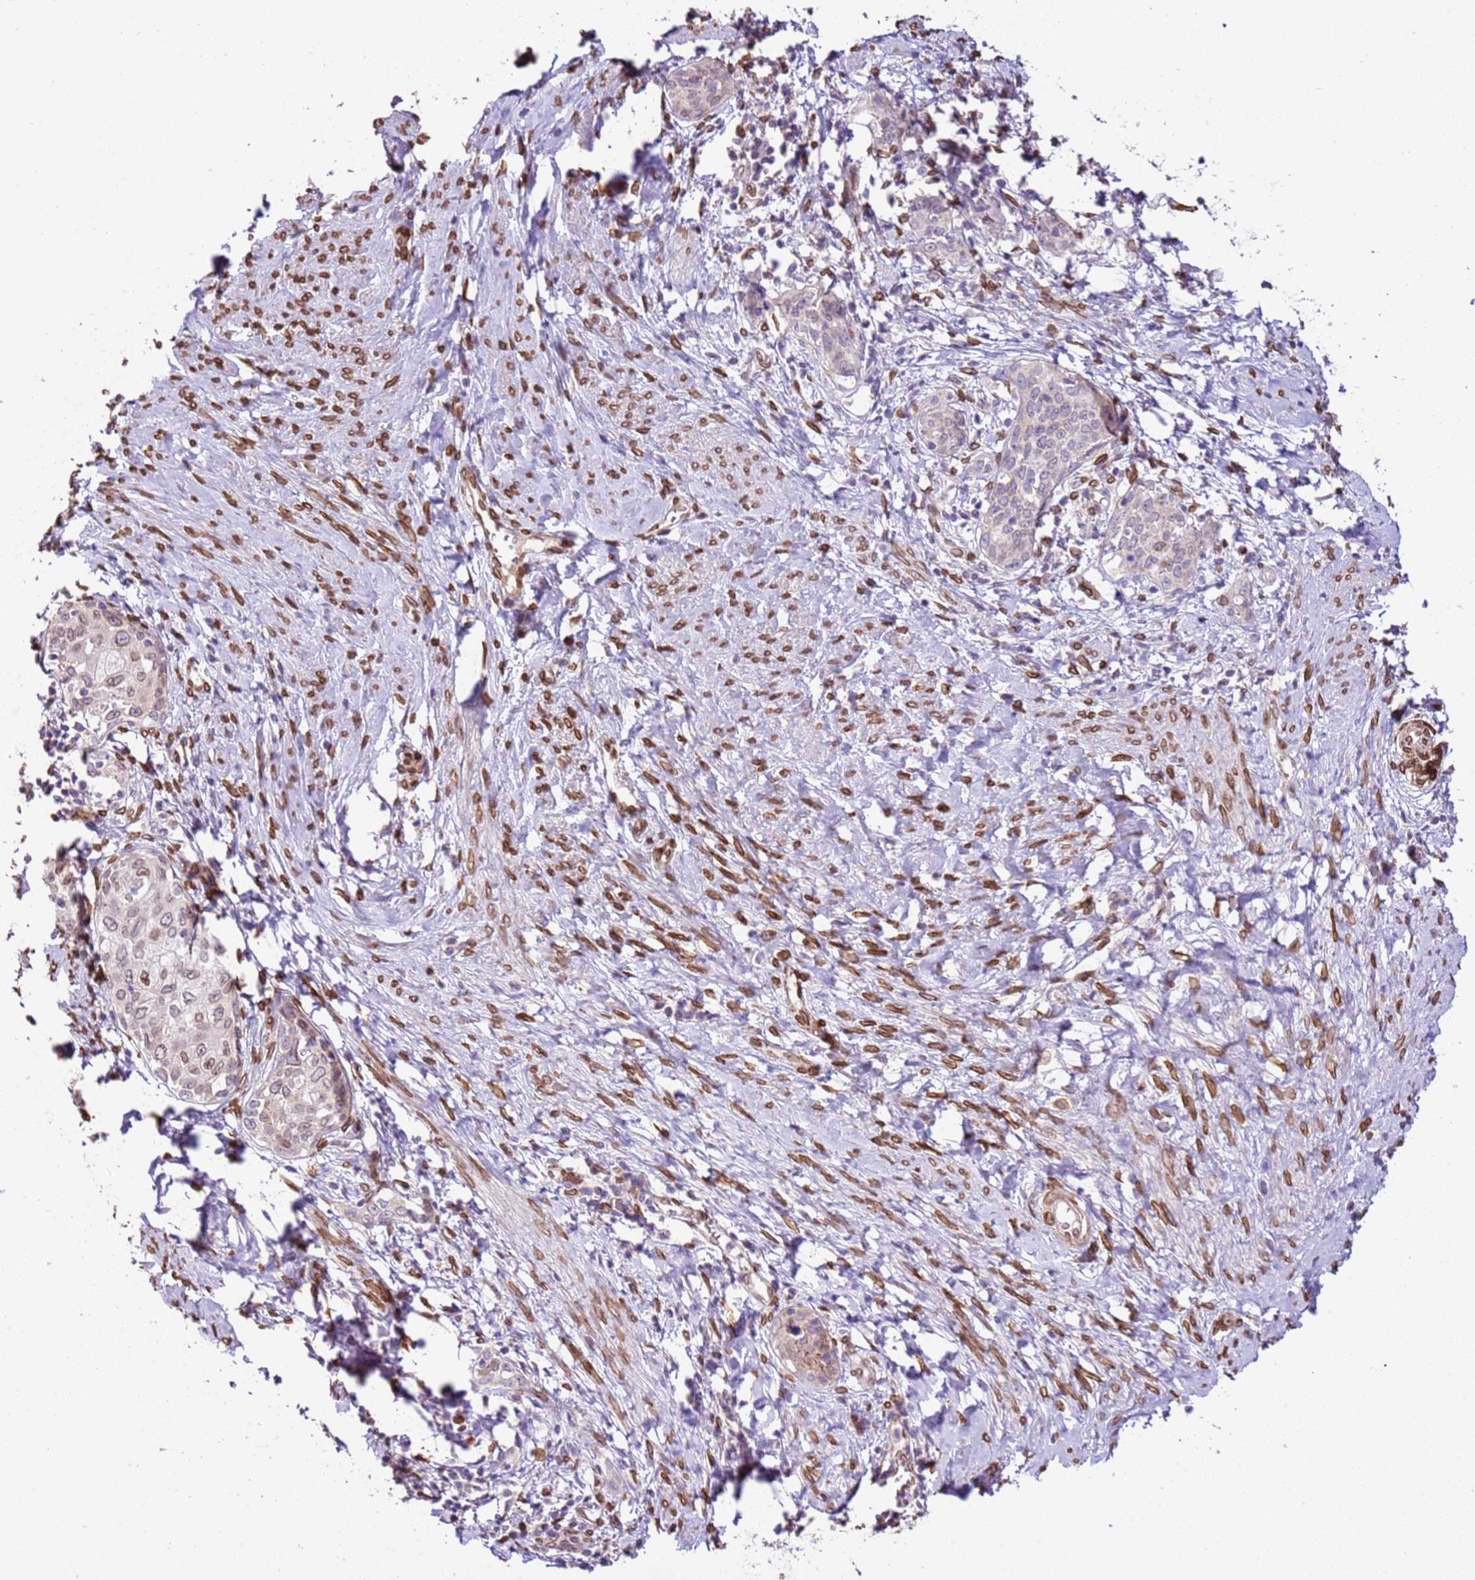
{"staining": {"intensity": "weak", "quantity": "<25%", "location": "cytoplasmic/membranous,nuclear"}, "tissue": "cervical cancer", "cell_type": "Tumor cells", "image_type": "cancer", "snomed": [{"axis": "morphology", "description": "Squamous cell carcinoma, NOS"}, {"axis": "morphology", "description": "Adenocarcinoma, NOS"}, {"axis": "topography", "description": "Cervix"}], "caption": "There is no significant expression in tumor cells of squamous cell carcinoma (cervical).", "gene": "TMEM47", "patient": {"sex": "female", "age": 52}}